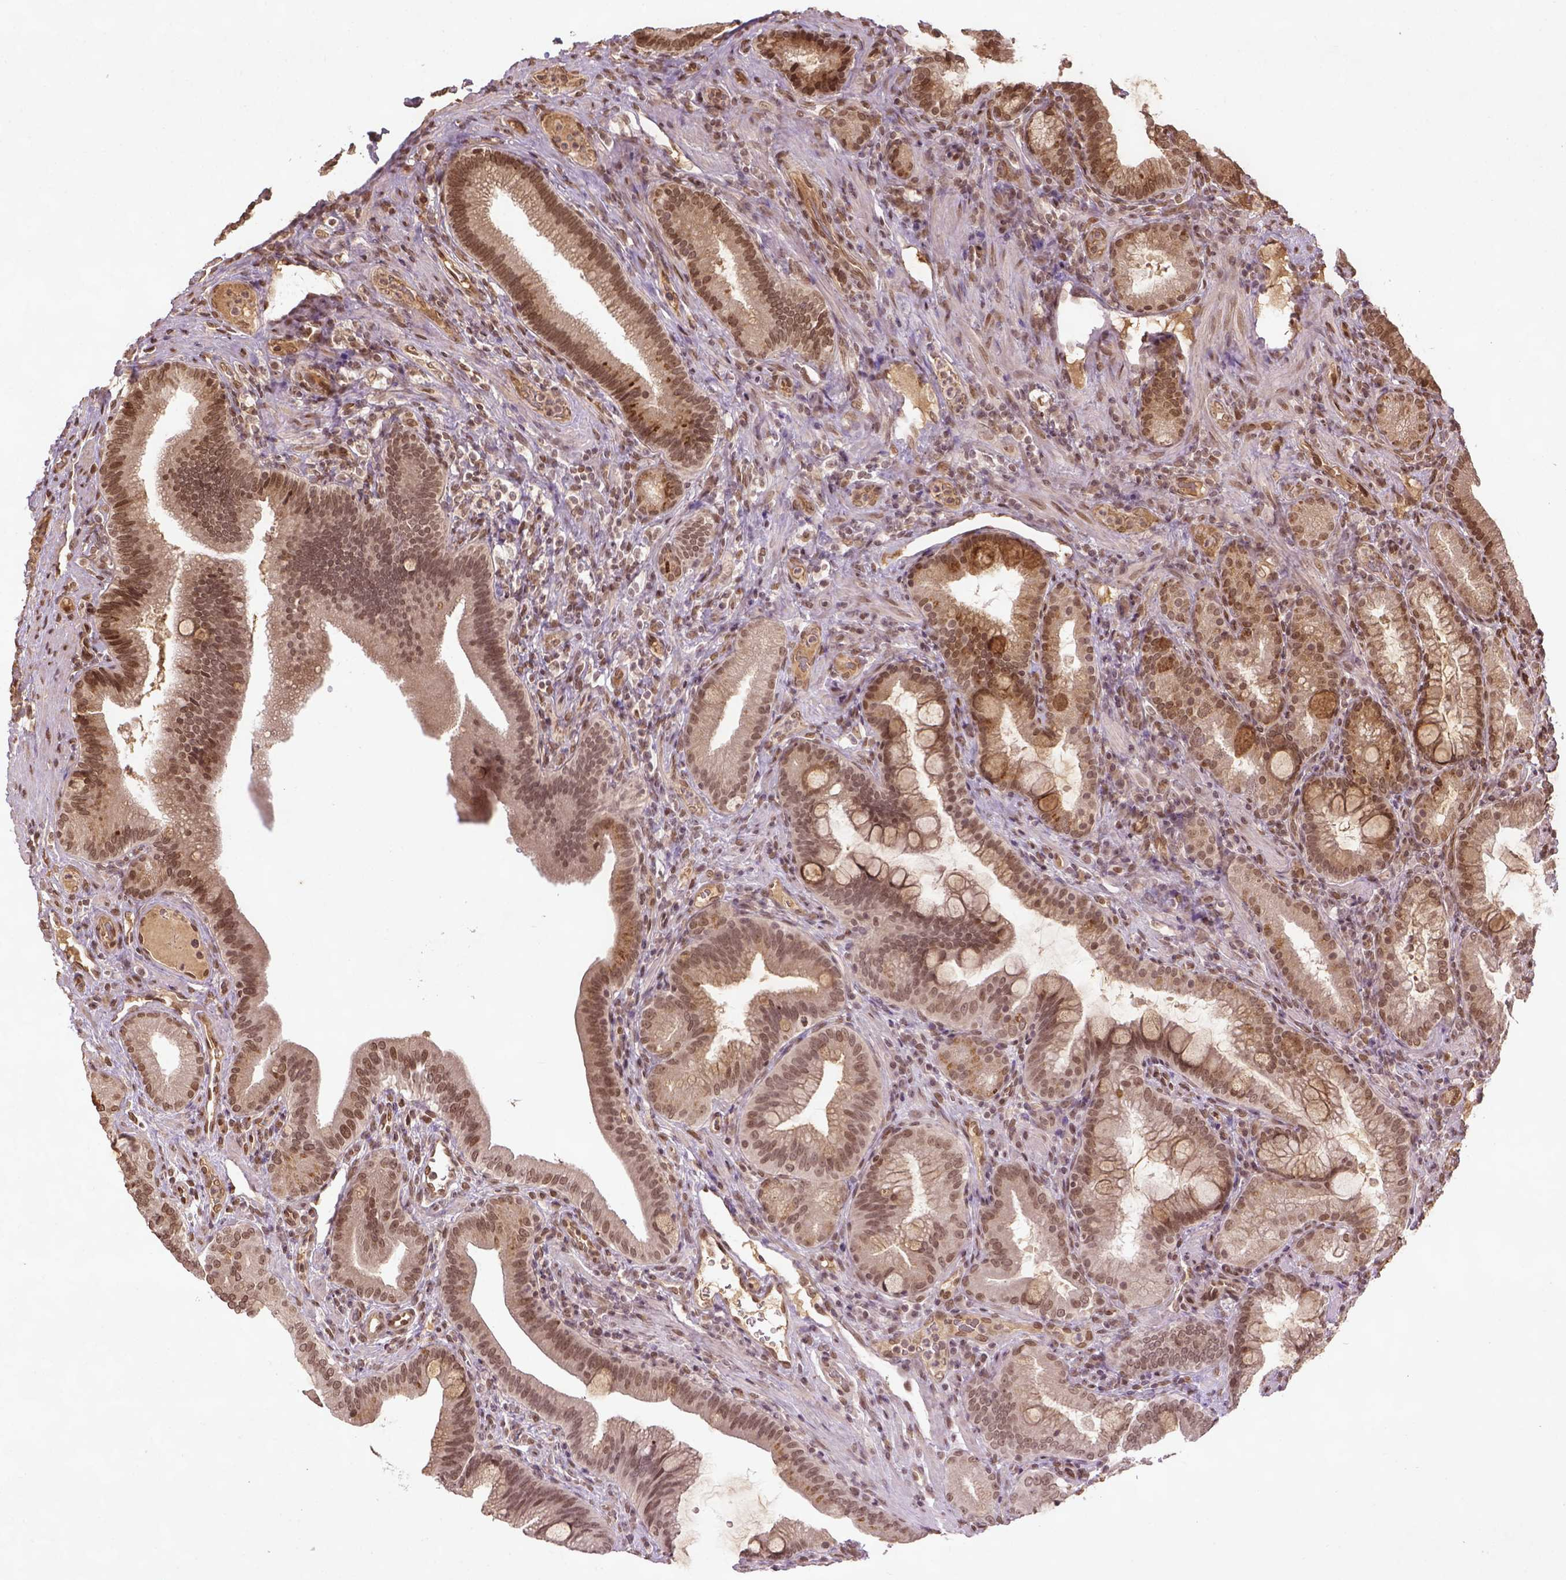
{"staining": {"intensity": "moderate", "quantity": ">75%", "location": "nuclear"}, "tissue": "duodenum", "cell_type": "Glandular cells", "image_type": "normal", "snomed": [{"axis": "morphology", "description": "Normal tissue, NOS"}, {"axis": "topography", "description": "Pancreas"}, {"axis": "topography", "description": "Duodenum"}], "caption": "Duodenum stained with DAB (3,3'-diaminobenzidine) immunohistochemistry displays medium levels of moderate nuclear staining in approximately >75% of glandular cells.", "gene": "BANF1", "patient": {"sex": "male", "age": 59}}